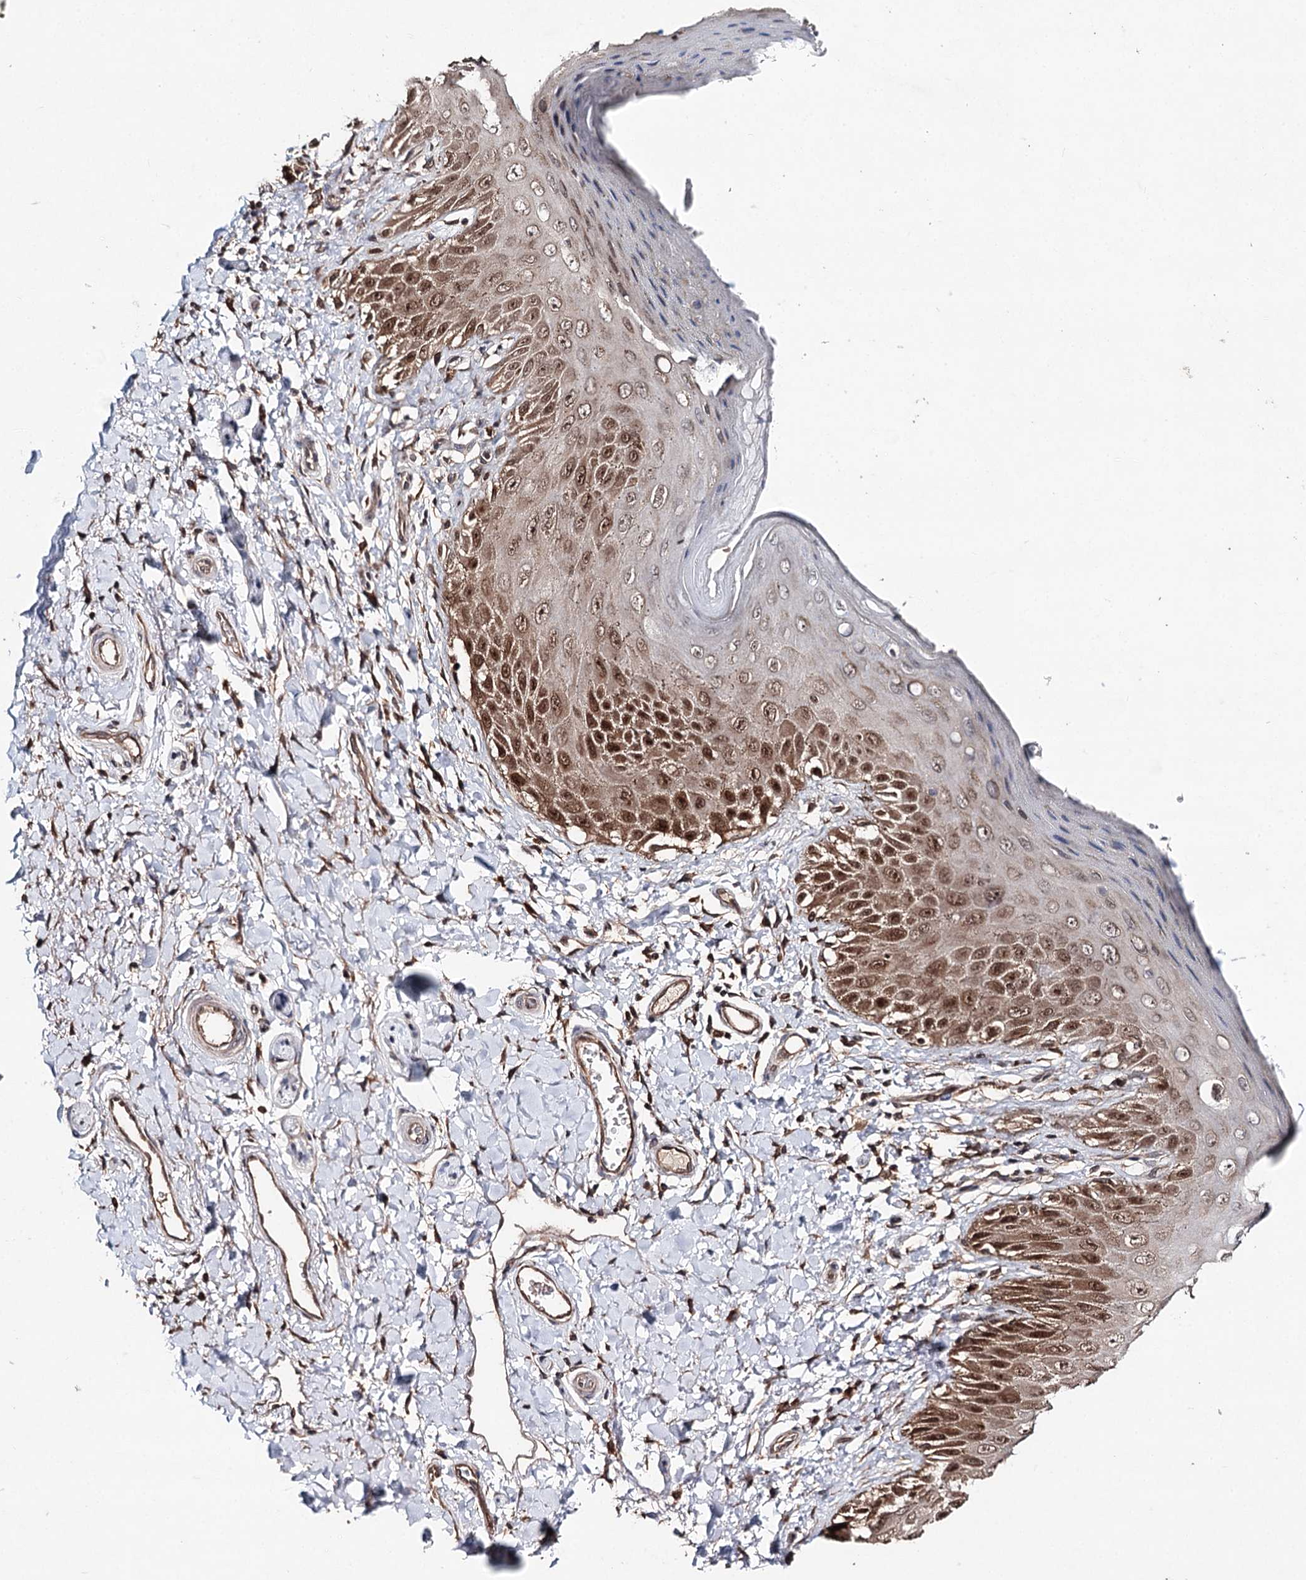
{"staining": {"intensity": "moderate", "quantity": ">75%", "location": "cytoplasmic/membranous,nuclear"}, "tissue": "skin", "cell_type": "Epidermal cells", "image_type": "normal", "snomed": [{"axis": "morphology", "description": "Normal tissue, NOS"}, {"axis": "topography", "description": "Anal"}], "caption": "Protein staining by IHC displays moderate cytoplasmic/membranous,nuclear staining in approximately >75% of epidermal cells in normal skin. (brown staining indicates protein expression, while blue staining denotes nuclei).", "gene": "NOPCHAP1", "patient": {"sex": "male", "age": 44}}